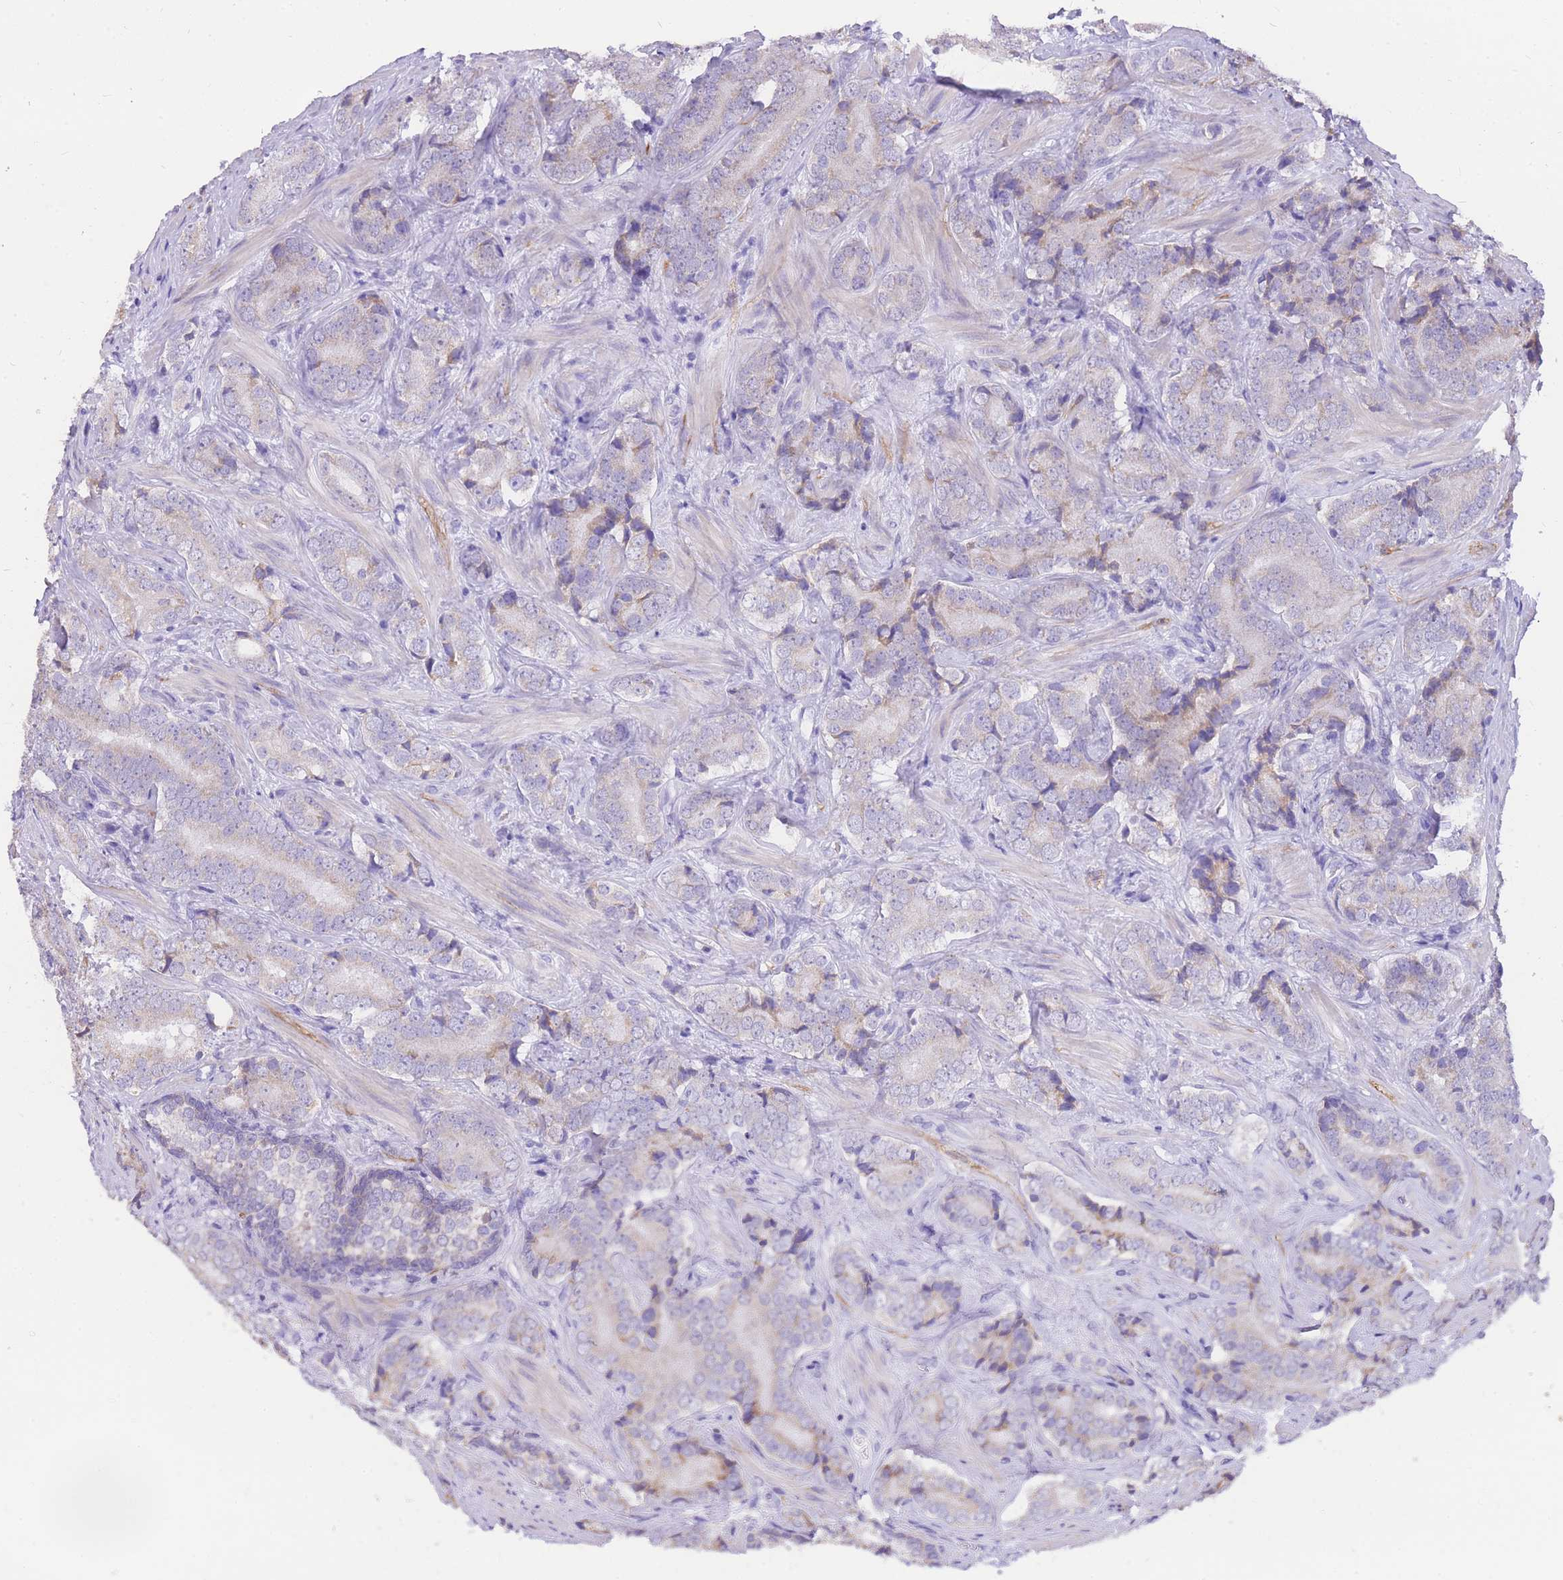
{"staining": {"intensity": "negative", "quantity": "none", "location": "none"}, "tissue": "prostate cancer", "cell_type": "Tumor cells", "image_type": "cancer", "snomed": [{"axis": "morphology", "description": "Adenocarcinoma, Low grade"}, {"axis": "topography", "description": "Prostate"}], "caption": "A micrograph of prostate cancer (adenocarcinoma (low-grade)) stained for a protein shows no brown staining in tumor cells.", "gene": "C2orf88", "patient": {"sex": "male", "age": 58}}